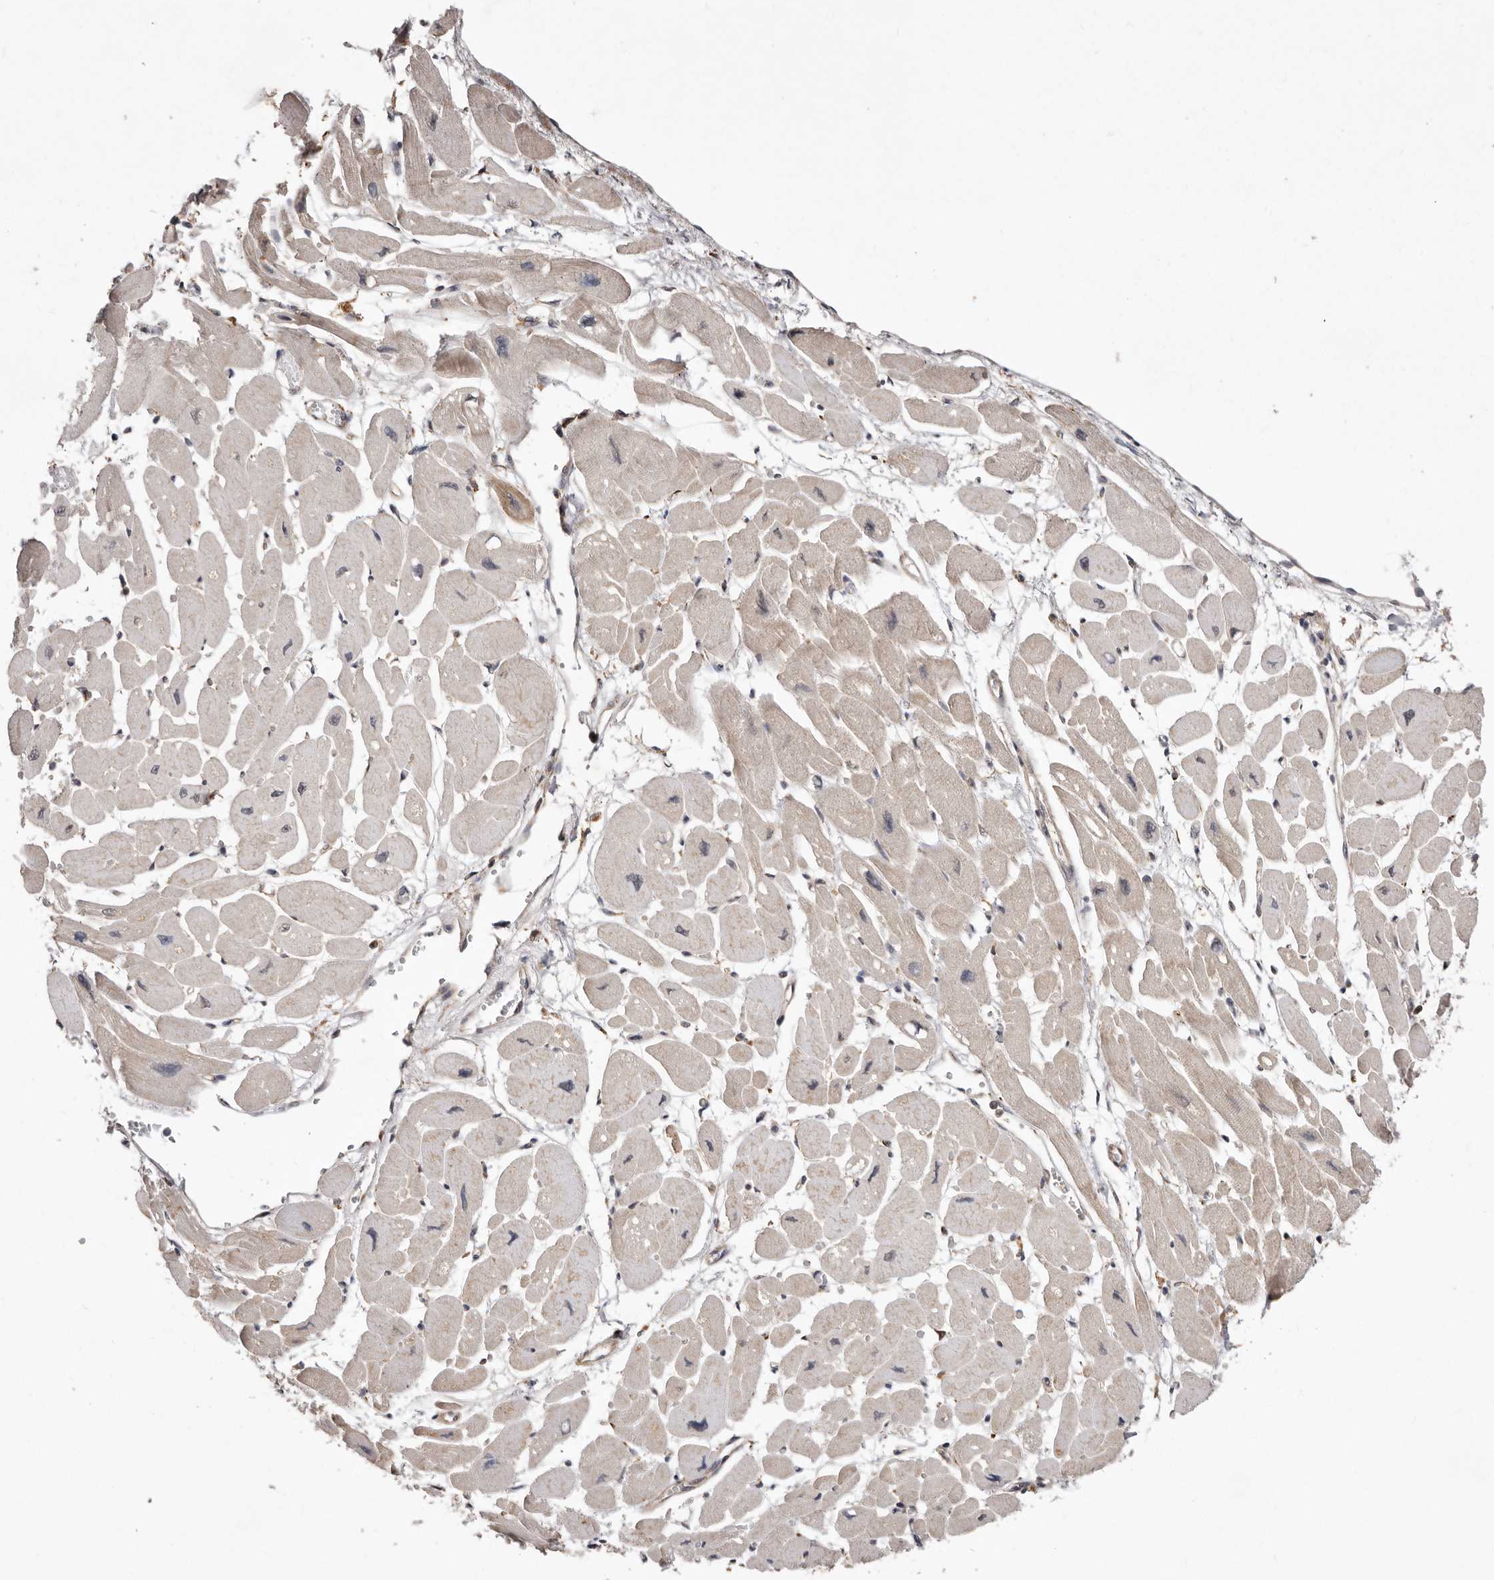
{"staining": {"intensity": "weak", "quantity": "25%-75%", "location": "cytoplasmic/membranous"}, "tissue": "heart muscle", "cell_type": "Cardiomyocytes", "image_type": "normal", "snomed": [{"axis": "morphology", "description": "Normal tissue, NOS"}, {"axis": "topography", "description": "Heart"}], "caption": "DAB immunohistochemical staining of benign heart muscle shows weak cytoplasmic/membranous protein expression in approximately 25%-75% of cardiomyocytes.", "gene": "RRM2B", "patient": {"sex": "female", "age": 54}}